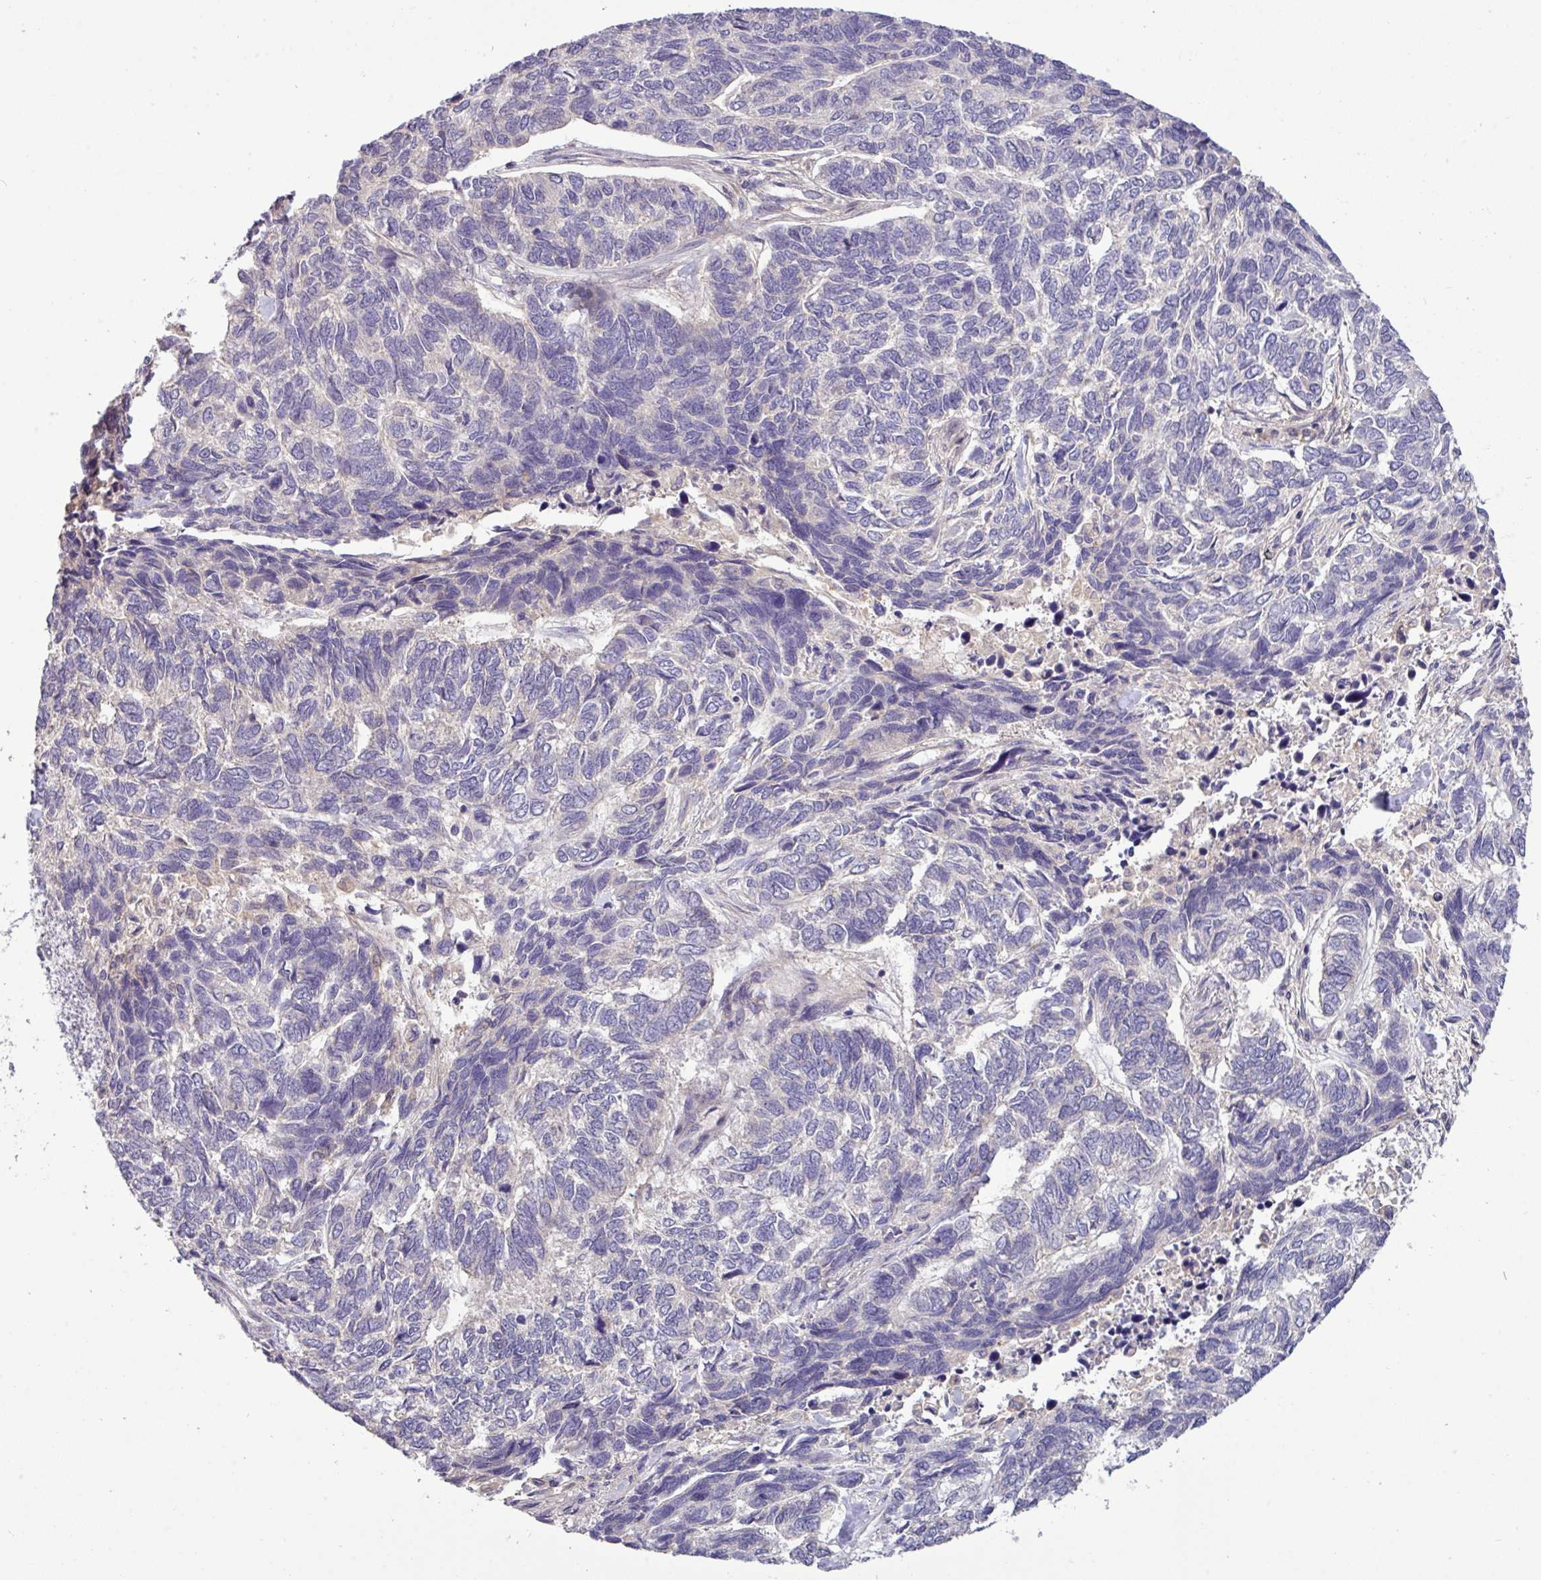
{"staining": {"intensity": "negative", "quantity": "none", "location": "none"}, "tissue": "skin cancer", "cell_type": "Tumor cells", "image_type": "cancer", "snomed": [{"axis": "morphology", "description": "Basal cell carcinoma"}, {"axis": "topography", "description": "Skin"}], "caption": "An immunohistochemistry micrograph of skin basal cell carcinoma is shown. There is no staining in tumor cells of skin basal cell carcinoma. (Stains: DAB immunohistochemistry with hematoxylin counter stain, Microscopy: brightfield microscopy at high magnification).", "gene": "TMEM62", "patient": {"sex": "female", "age": 65}}